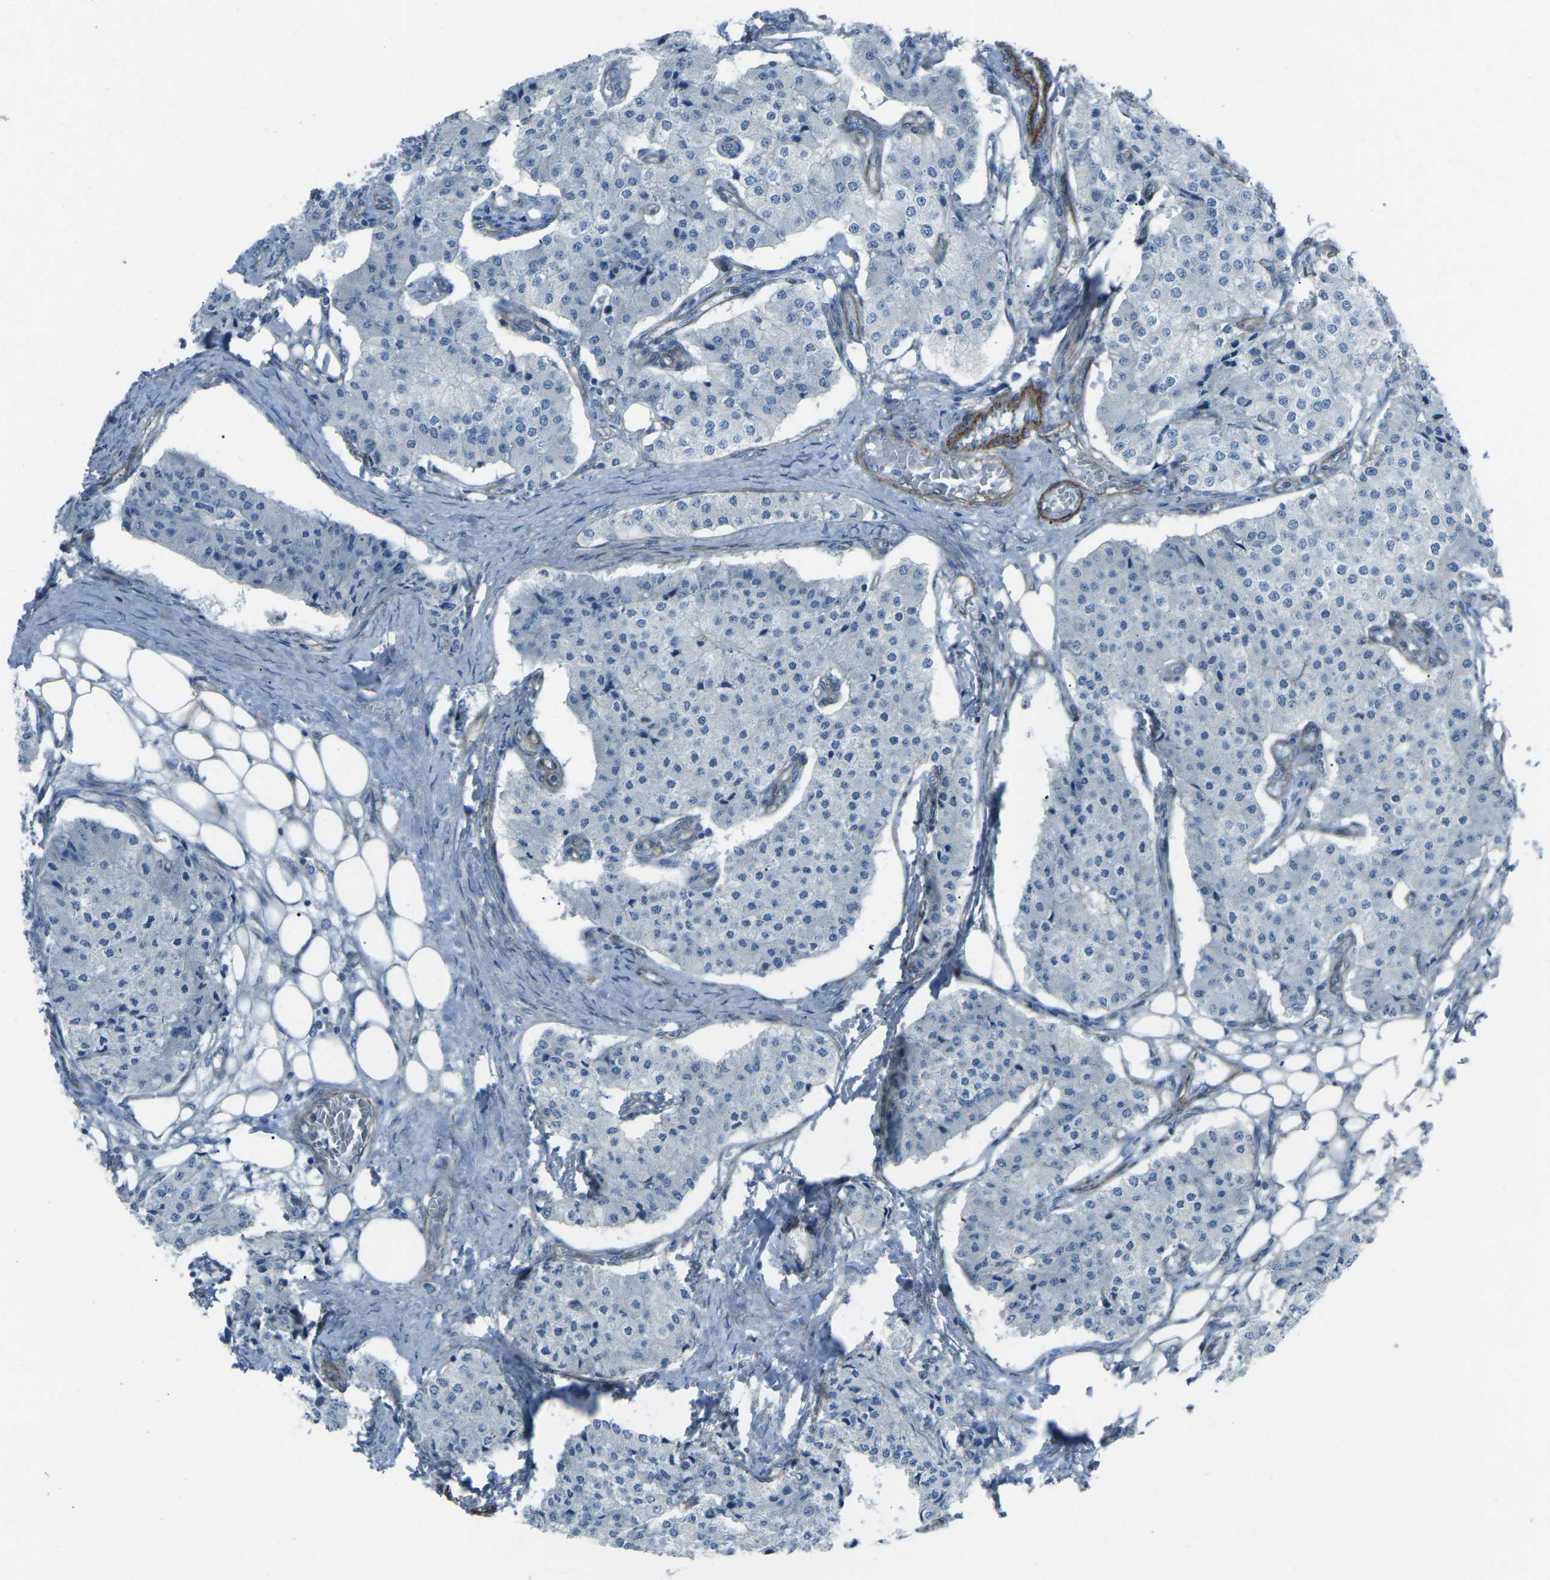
{"staining": {"intensity": "negative", "quantity": "none", "location": "none"}, "tissue": "carcinoid", "cell_type": "Tumor cells", "image_type": "cancer", "snomed": [{"axis": "morphology", "description": "Carcinoid, malignant, NOS"}, {"axis": "topography", "description": "Colon"}], "caption": "Carcinoid was stained to show a protein in brown. There is no significant positivity in tumor cells. (Stains: DAB IHC with hematoxylin counter stain, Microscopy: brightfield microscopy at high magnification).", "gene": "UTRN", "patient": {"sex": "female", "age": 52}}